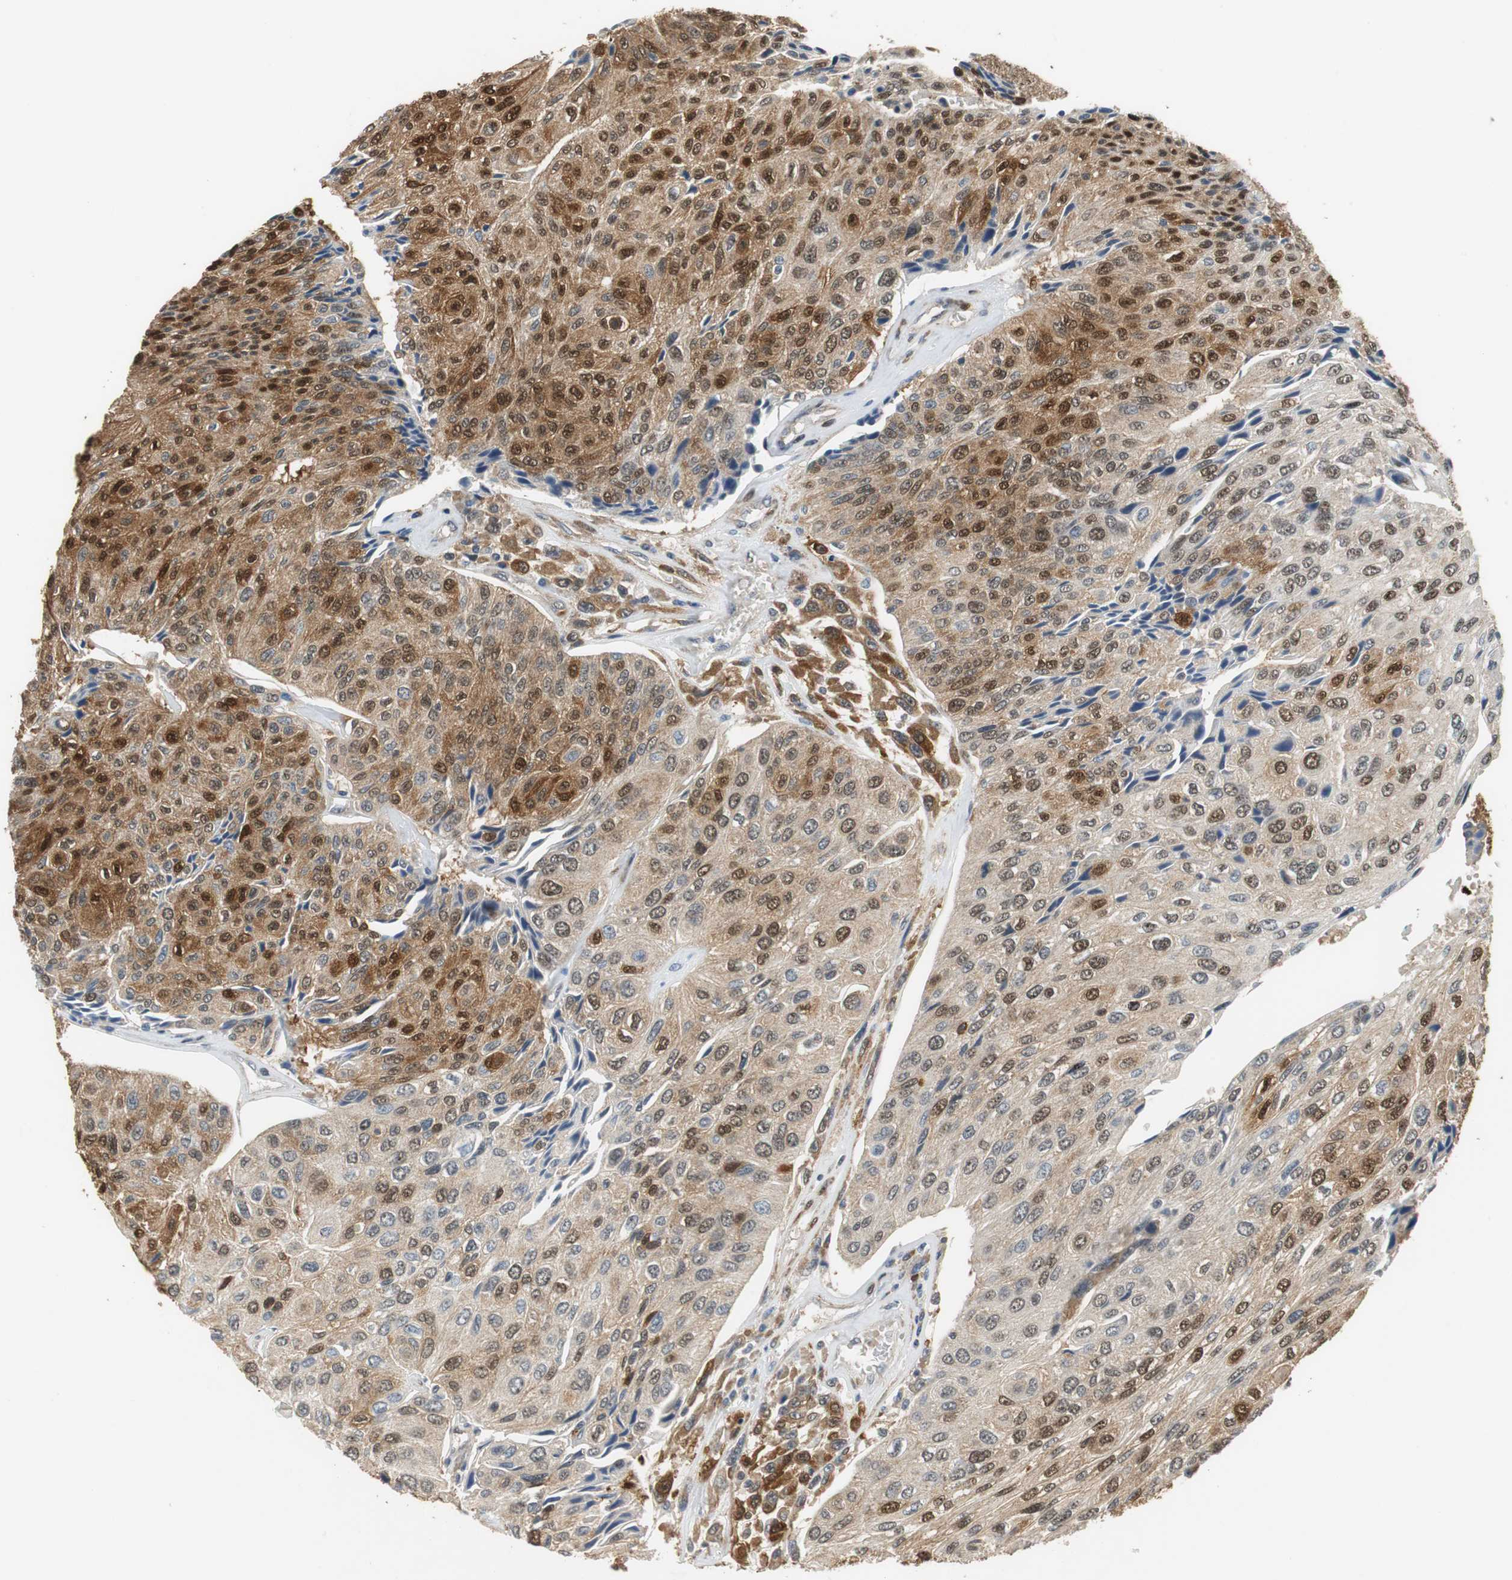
{"staining": {"intensity": "strong", "quantity": ">75%", "location": "cytoplasmic/membranous,nuclear"}, "tissue": "urothelial cancer", "cell_type": "Tumor cells", "image_type": "cancer", "snomed": [{"axis": "morphology", "description": "Urothelial carcinoma, High grade"}, {"axis": "topography", "description": "Urinary bladder"}], "caption": "Immunohistochemistry staining of high-grade urothelial carcinoma, which demonstrates high levels of strong cytoplasmic/membranous and nuclear expression in approximately >75% of tumor cells indicating strong cytoplasmic/membranous and nuclear protein expression. The staining was performed using DAB (3,3'-diaminobenzidine) (brown) for protein detection and nuclei were counterstained in hematoxylin (blue).", "gene": "UBQLN2", "patient": {"sex": "male", "age": 66}}